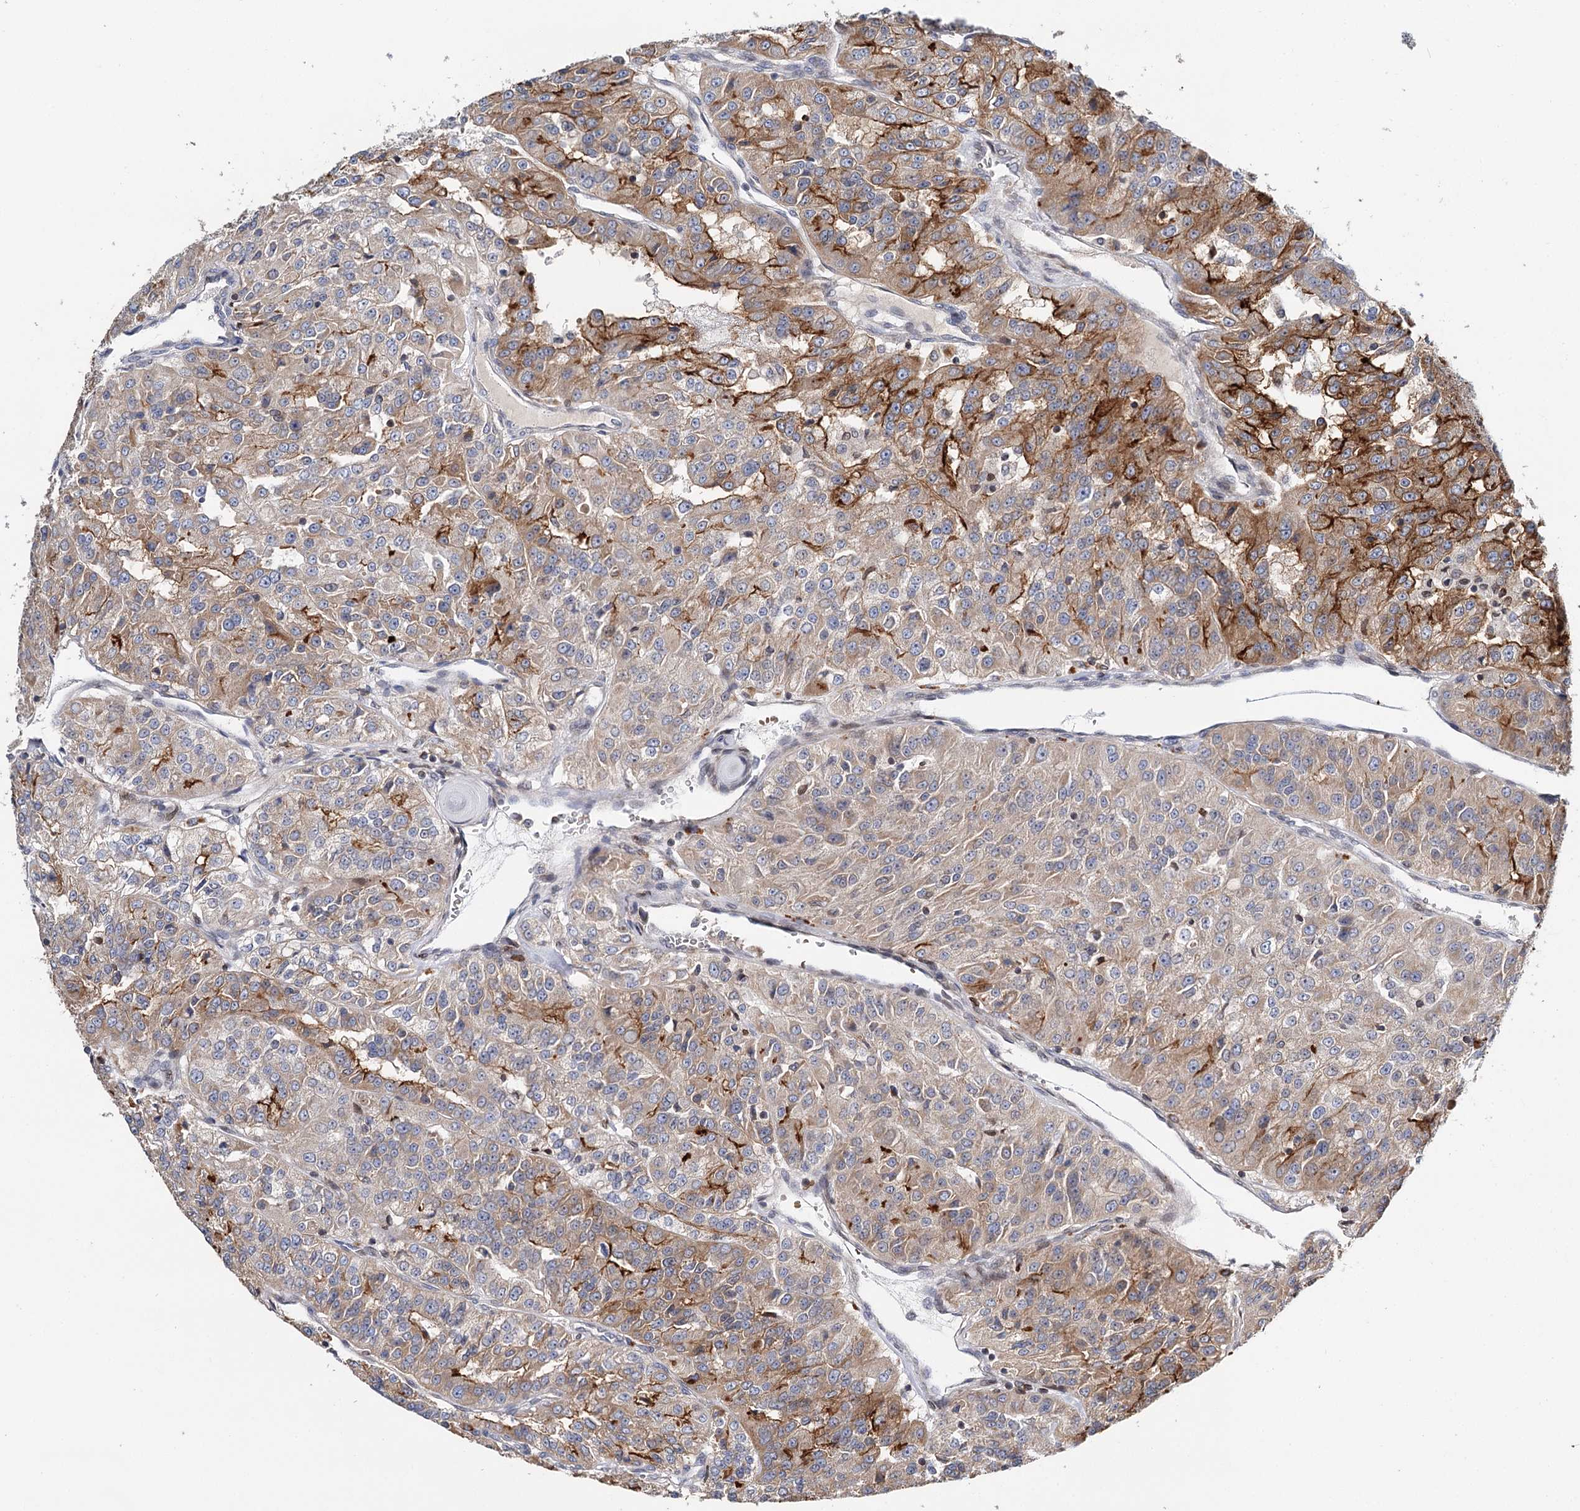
{"staining": {"intensity": "moderate", "quantity": "25%-75%", "location": "cytoplasmic/membranous"}, "tissue": "renal cancer", "cell_type": "Tumor cells", "image_type": "cancer", "snomed": [{"axis": "morphology", "description": "Adenocarcinoma, NOS"}, {"axis": "topography", "description": "Kidney"}], "caption": "Human renal cancer stained with a brown dye exhibits moderate cytoplasmic/membranous positive expression in about 25%-75% of tumor cells.", "gene": "CFAP46", "patient": {"sex": "female", "age": 63}}